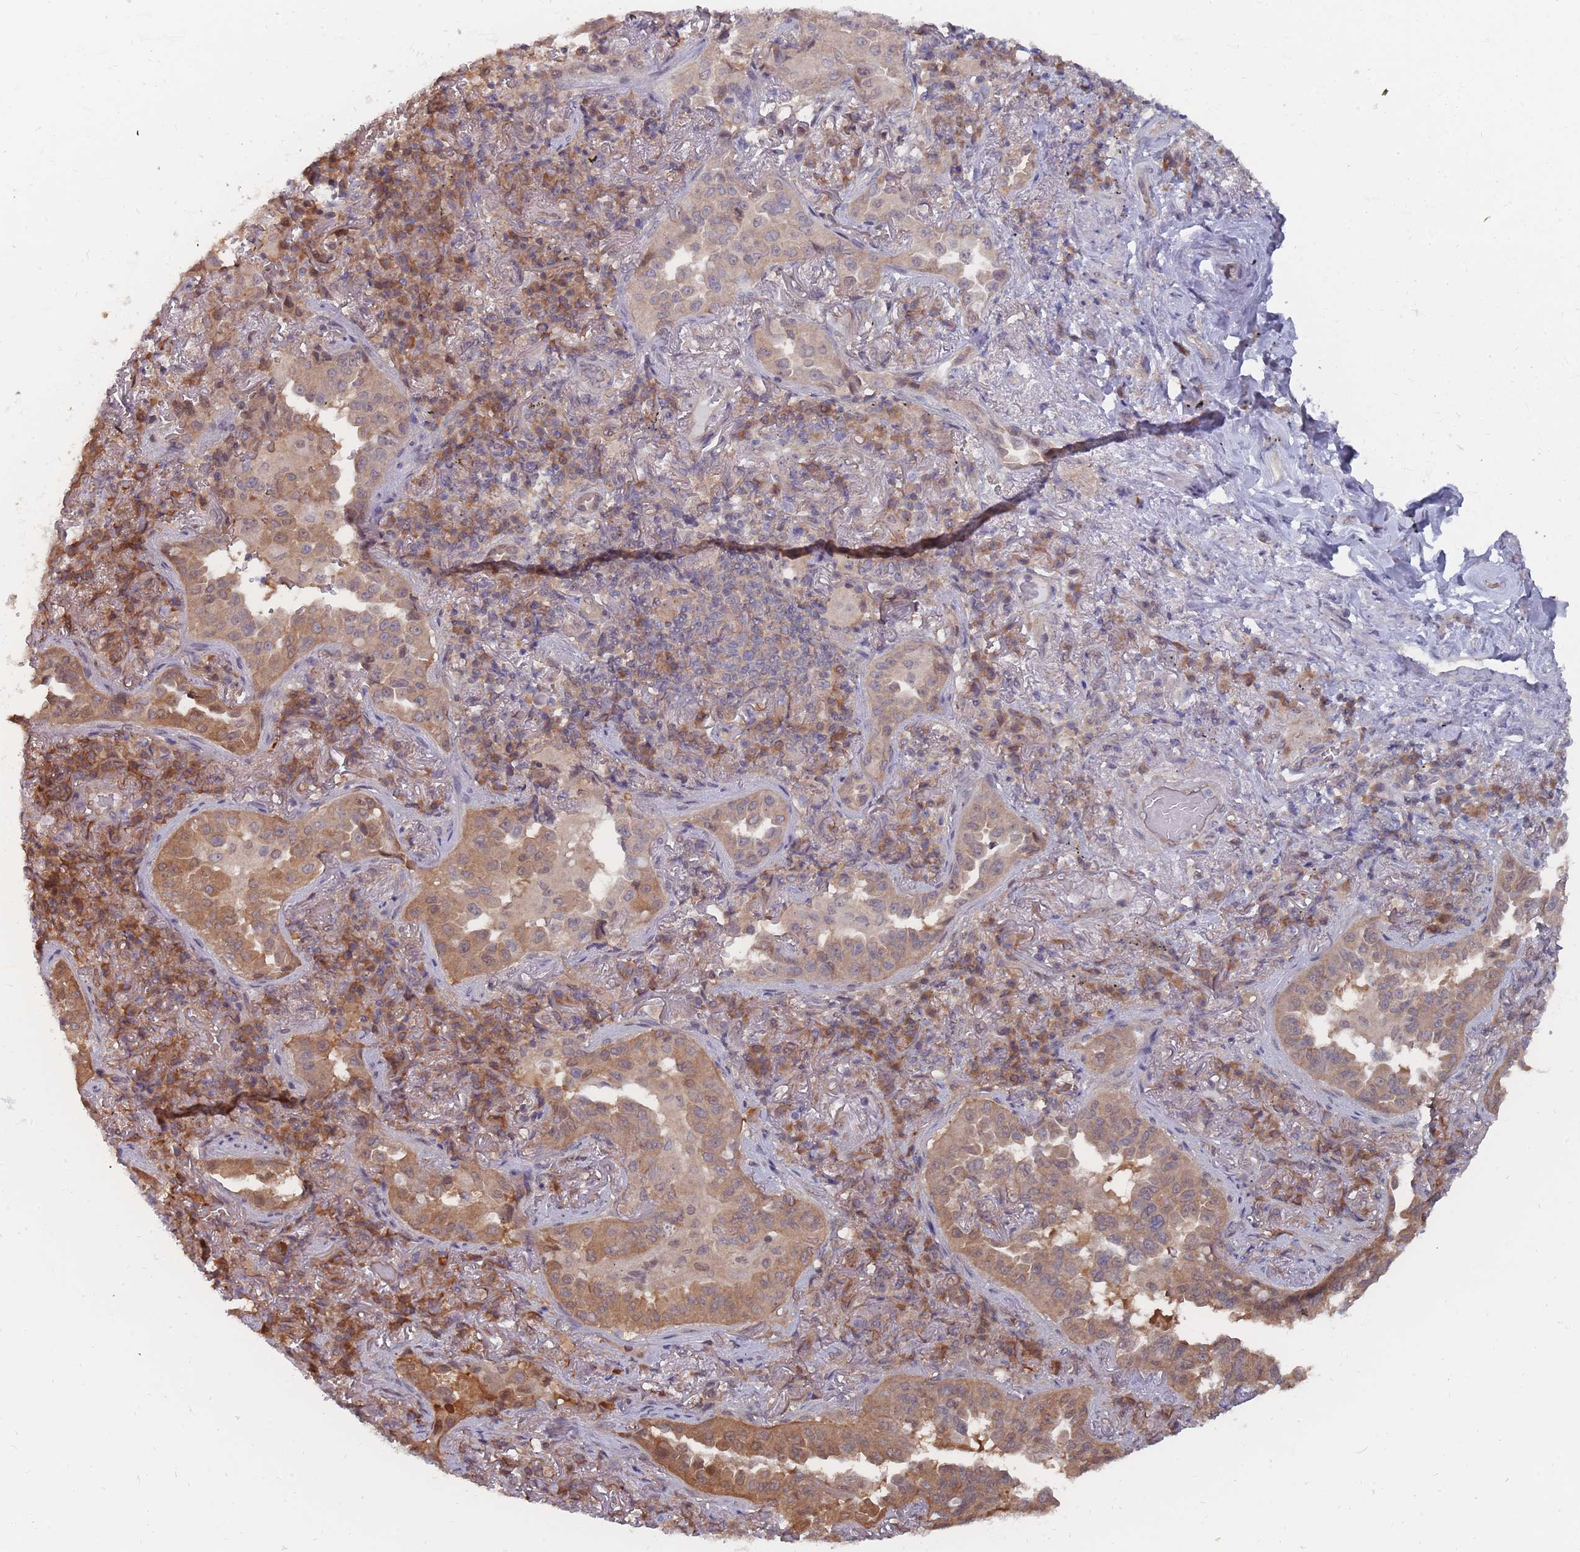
{"staining": {"intensity": "moderate", "quantity": ">75%", "location": "cytoplasmic/membranous"}, "tissue": "lung cancer", "cell_type": "Tumor cells", "image_type": "cancer", "snomed": [{"axis": "morphology", "description": "Adenocarcinoma, NOS"}, {"axis": "topography", "description": "Lung"}], "caption": "Immunohistochemistry of lung cancer demonstrates medium levels of moderate cytoplasmic/membranous staining in about >75% of tumor cells.", "gene": "NKD1", "patient": {"sex": "female", "age": 69}}